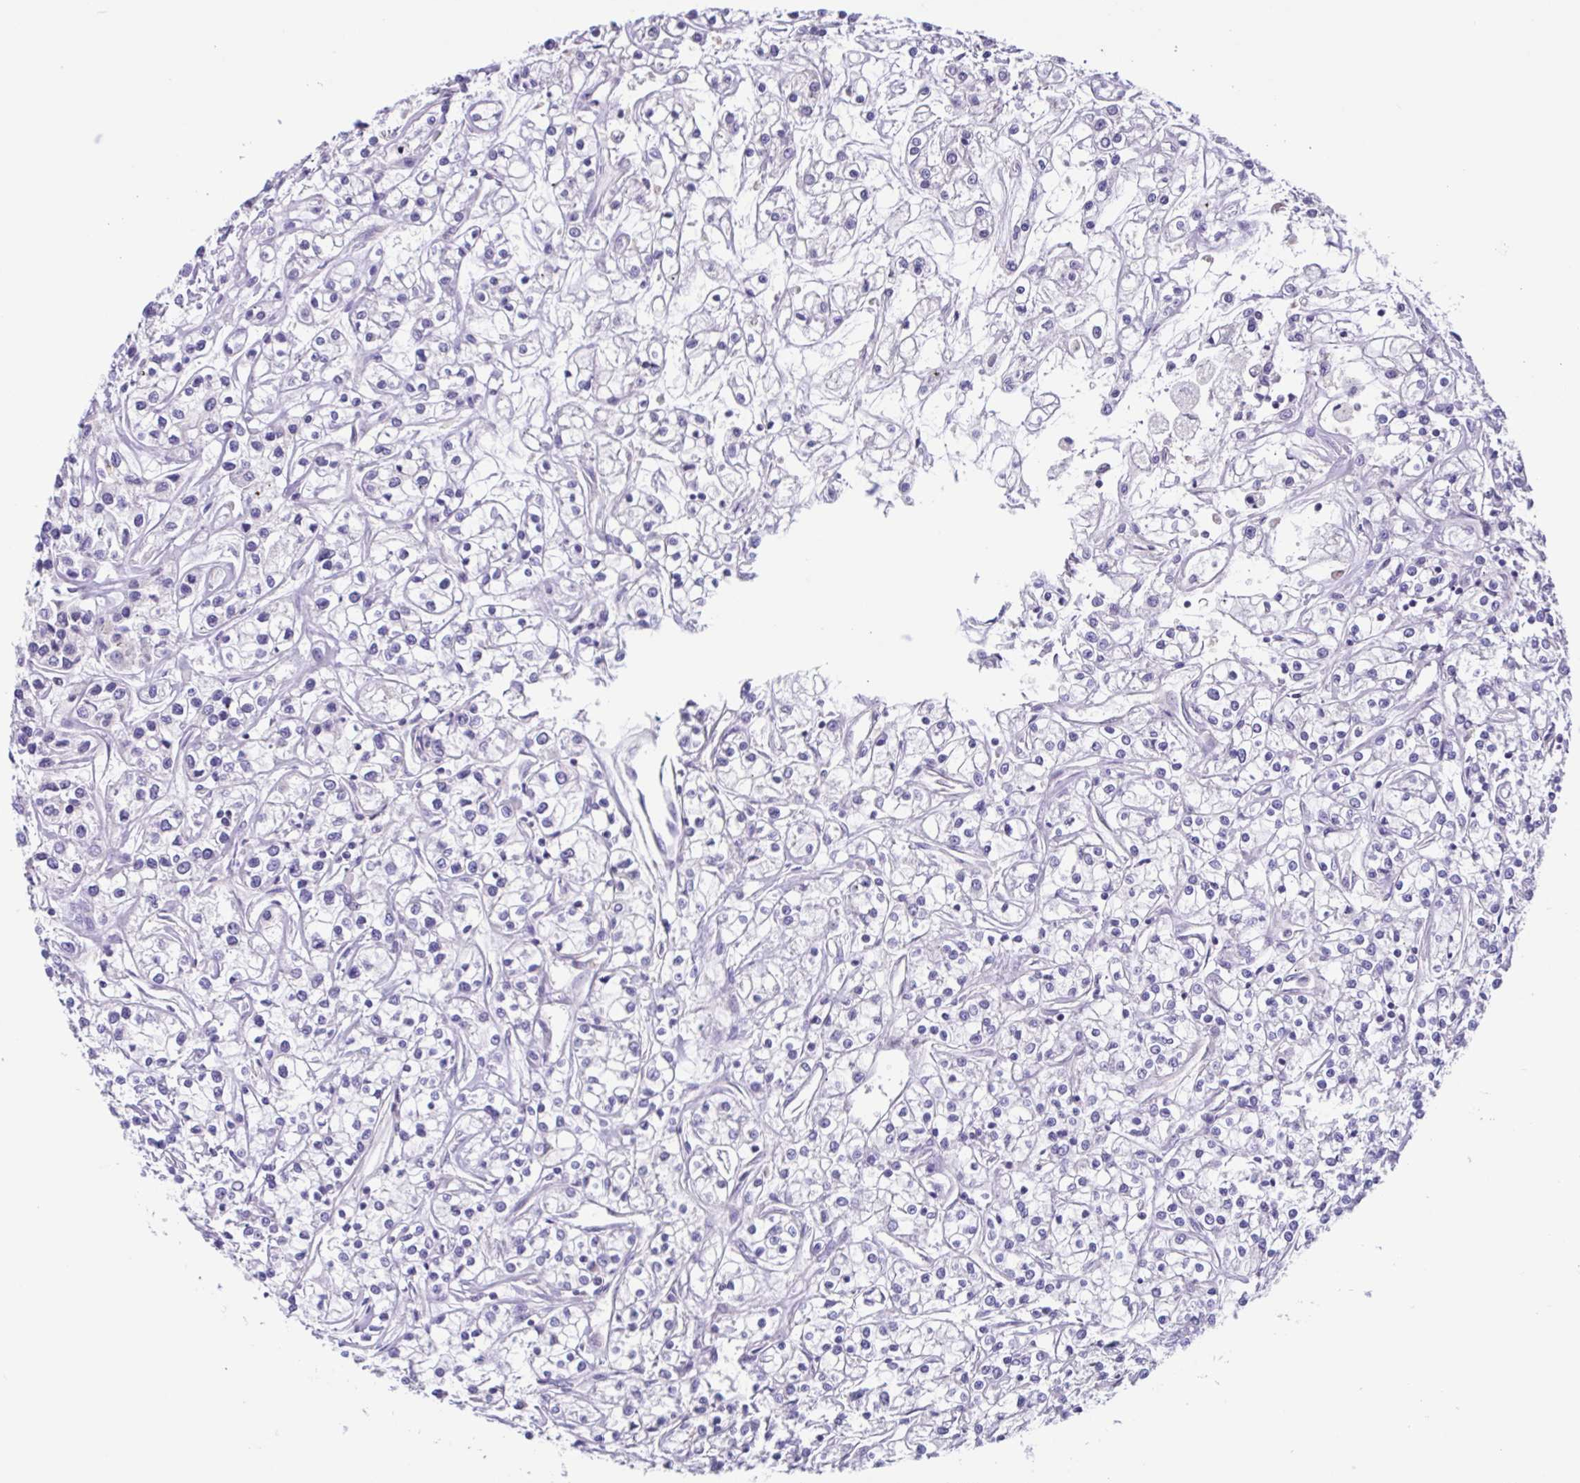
{"staining": {"intensity": "negative", "quantity": "none", "location": "none"}, "tissue": "renal cancer", "cell_type": "Tumor cells", "image_type": "cancer", "snomed": [{"axis": "morphology", "description": "Adenocarcinoma, NOS"}, {"axis": "topography", "description": "Kidney"}], "caption": "DAB immunohistochemical staining of adenocarcinoma (renal) exhibits no significant staining in tumor cells.", "gene": "ACTRT3", "patient": {"sex": "female", "age": 59}}